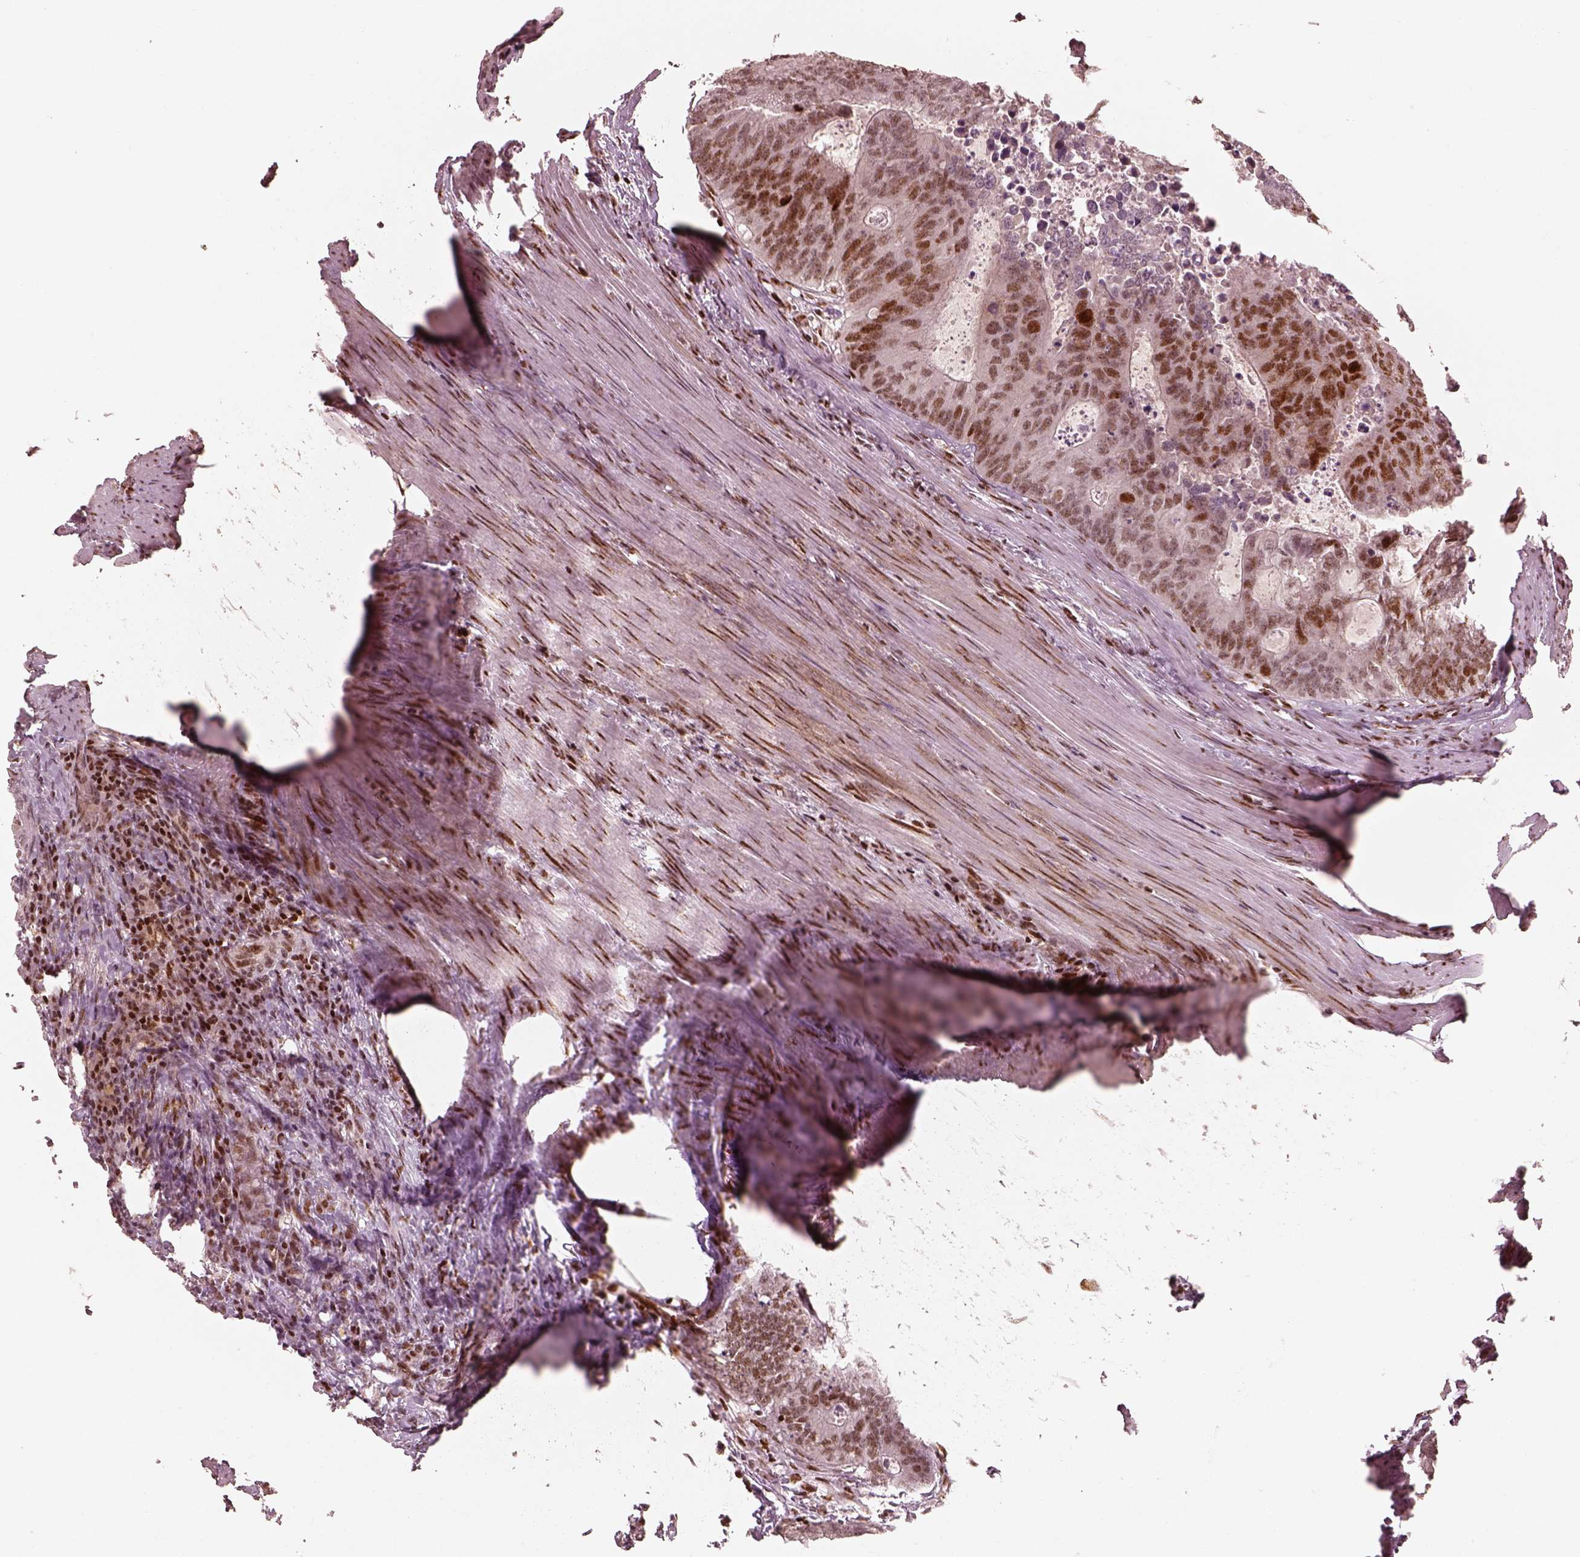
{"staining": {"intensity": "moderate", "quantity": ">75%", "location": "nuclear"}, "tissue": "colorectal cancer", "cell_type": "Tumor cells", "image_type": "cancer", "snomed": [{"axis": "morphology", "description": "Adenocarcinoma, NOS"}, {"axis": "topography", "description": "Colon"}], "caption": "High-magnification brightfield microscopy of colorectal cancer (adenocarcinoma) stained with DAB (3,3'-diaminobenzidine) (brown) and counterstained with hematoxylin (blue). tumor cells exhibit moderate nuclear staining is seen in approximately>75% of cells.", "gene": "HNRNPC", "patient": {"sex": "male", "age": 67}}